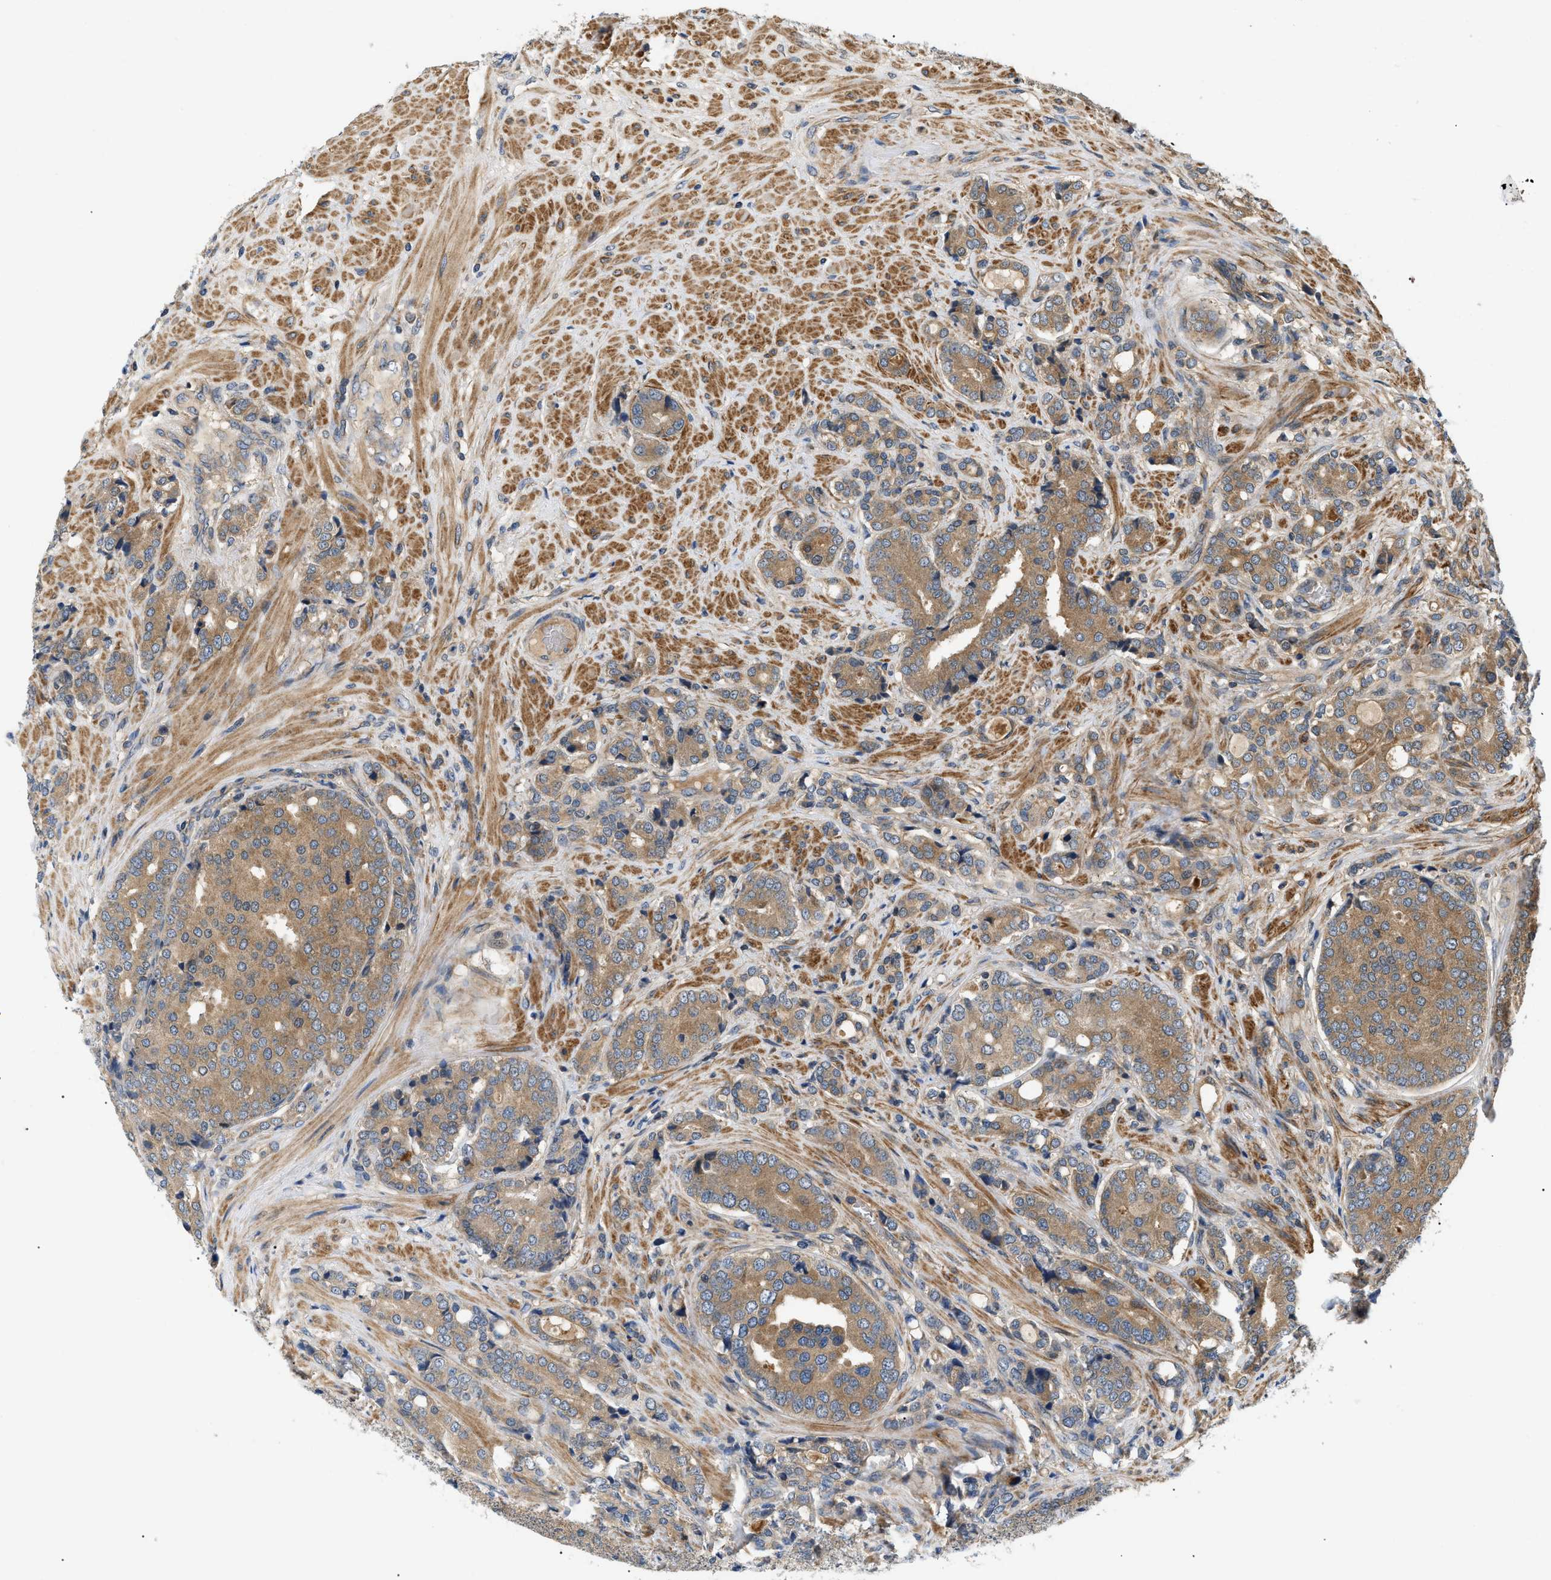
{"staining": {"intensity": "moderate", "quantity": ">75%", "location": "cytoplasmic/membranous"}, "tissue": "prostate cancer", "cell_type": "Tumor cells", "image_type": "cancer", "snomed": [{"axis": "morphology", "description": "Adenocarcinoma, High grade"}, {"axis": "topography", "description": "Prostate"}], "caption": "Moderate cytoplasmic/membranous expression is present in approximately >75% of tumor cells in prostate cancer (high-grade adenocarcinoma).", "gene": "PPM1B", "patient": {"sex": "male", "age": 50}}